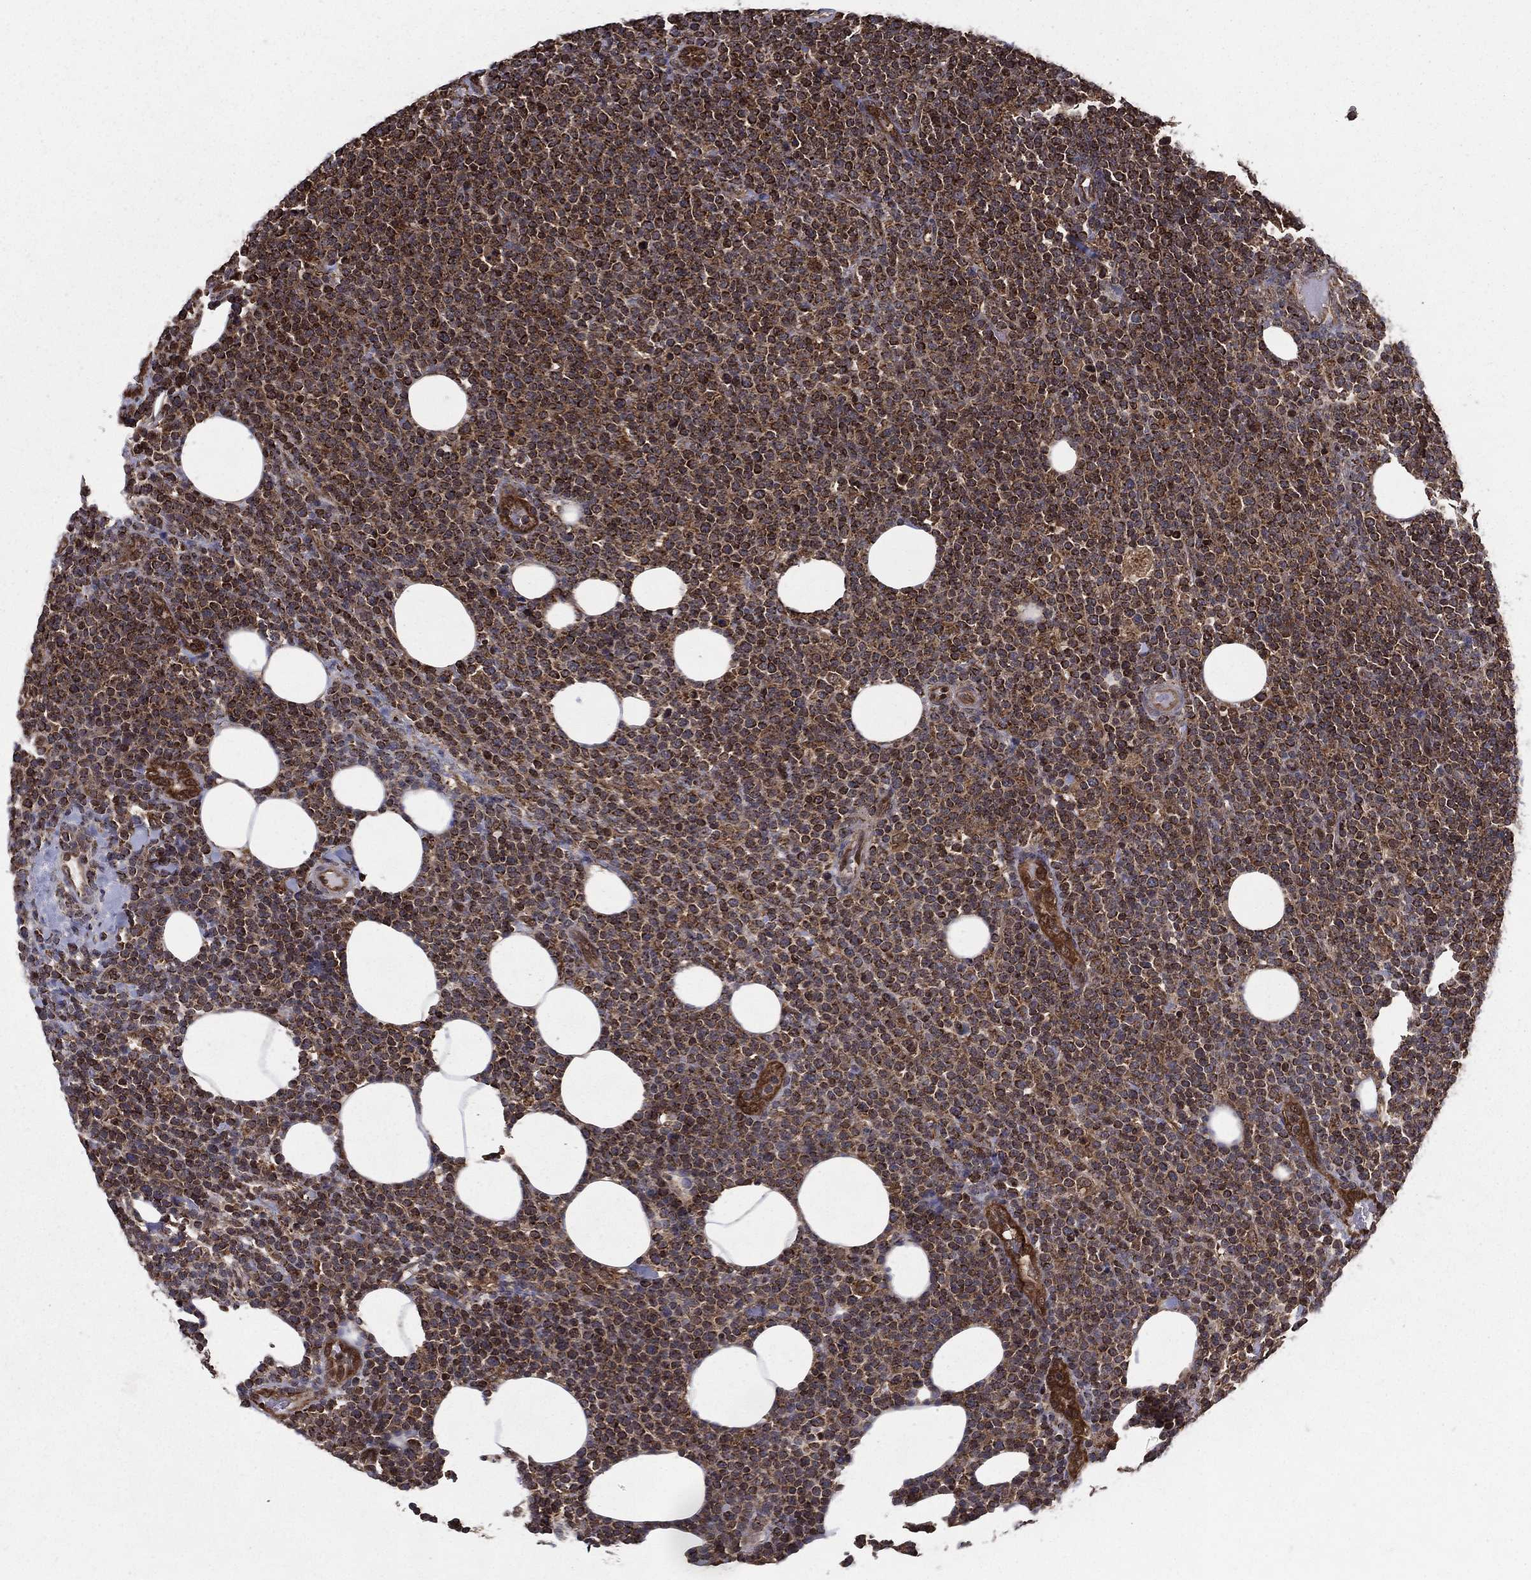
{"staining": {"intensity": "moderate", "quantity": "25%-75%", "location": "cytoplasmic/membranous"}, "tissue": "lymphoma", "cell_type": "Tumor cells", "image_type": "cancer", "snomed": [{"axis": "morphology", "description": "Malignant lymphoma, non-Hodgkin's type, High grade"}, {"axis": "topography", "description": "Lymph node"}], "caption": "Moderate cytoplasmic/membranous positivity for a protein is appreciated in about 25%-75% of tumor cells of lymphoma using IHC.", "gene": "RIGI", "patient": {"sex": "male", "age": 61}}